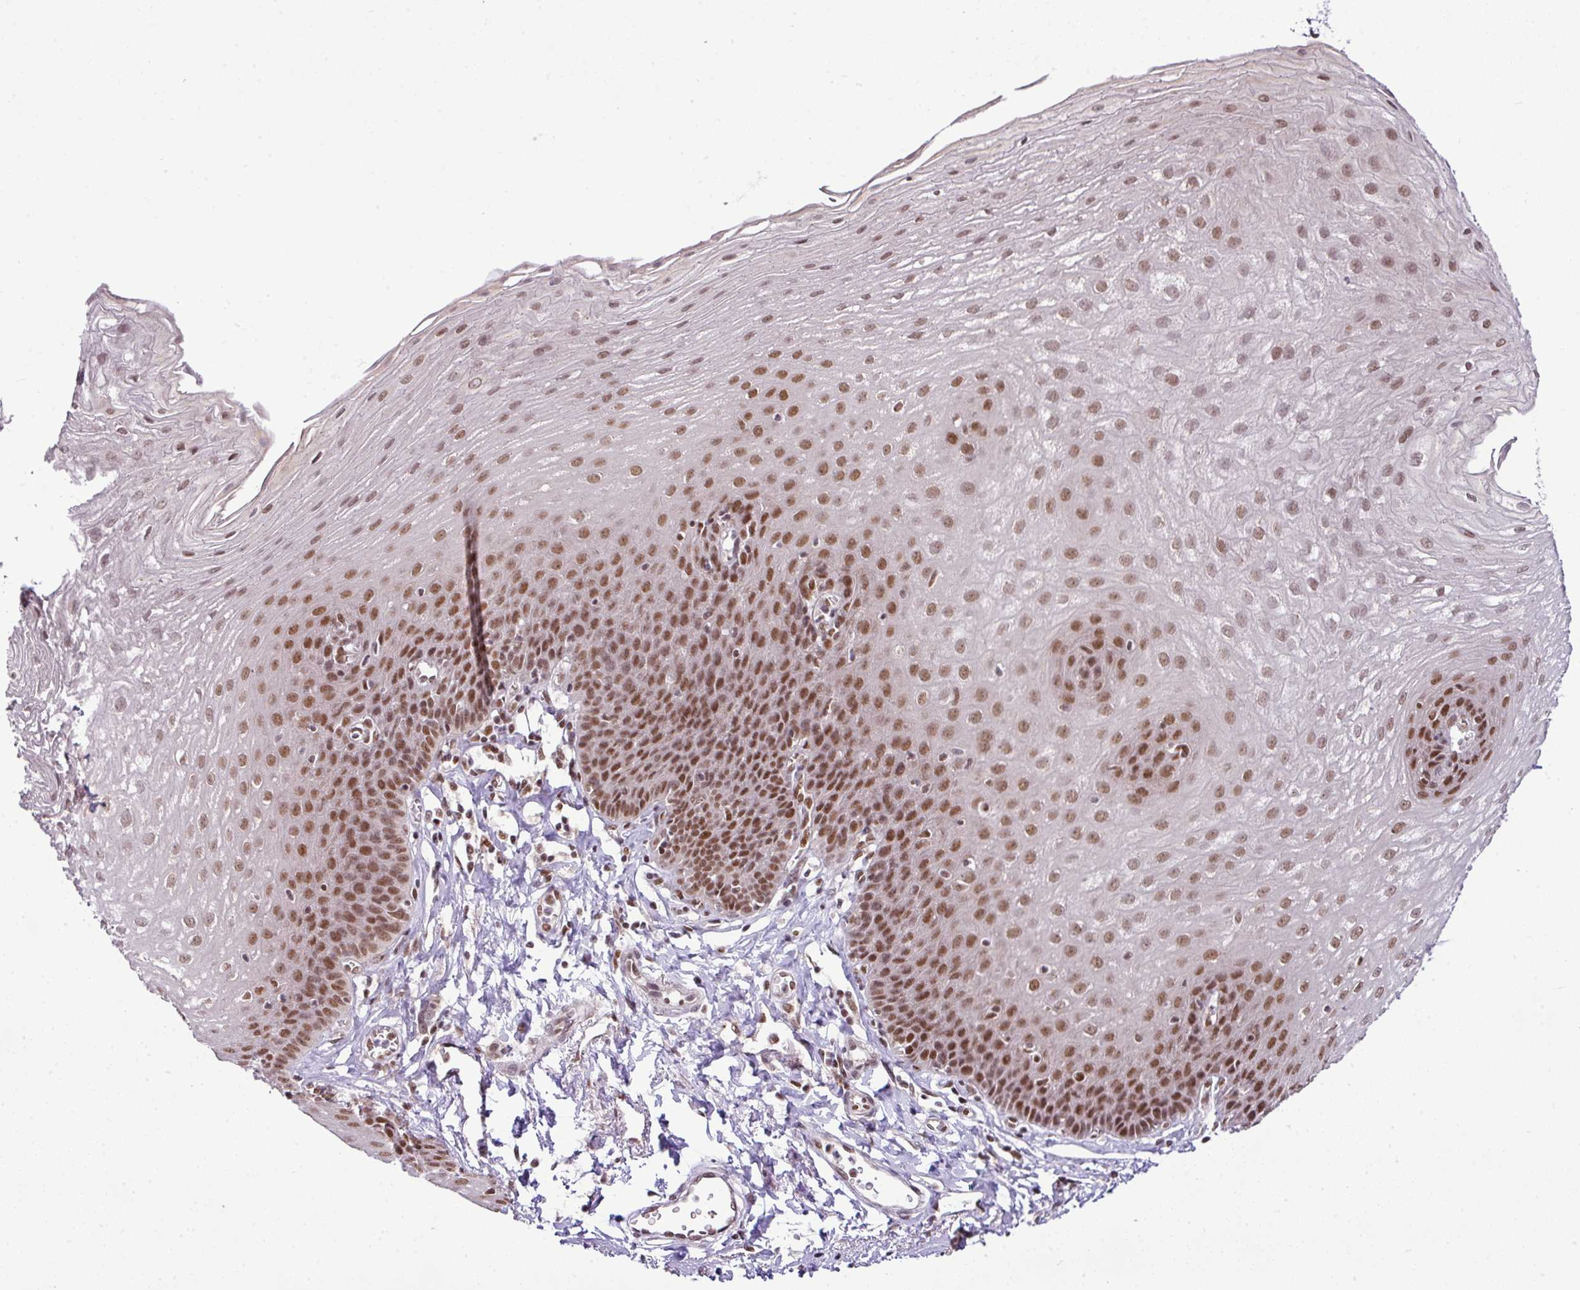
{"staining": {"intensity": "moderate", "quantity": ">75%", "location": "nuclear"}, "tissue": "esophagus", "cell_type": "Squamous epithelial cells", "image_type": "normal", "snomed": [{"axis": "morphology", "description": "Normal tissue, NOS"}, {"axis": "topography", "description": "Esophagus"}], "caption": "The histopathology image exhibits immunohistochemical staining of benign esophagus. There is moderate nuclear positivity is identified in approximately >75% of squamous epithelial cells.", "gene": "PGAP4", "patient": {"sex": "female", "age": 81}}